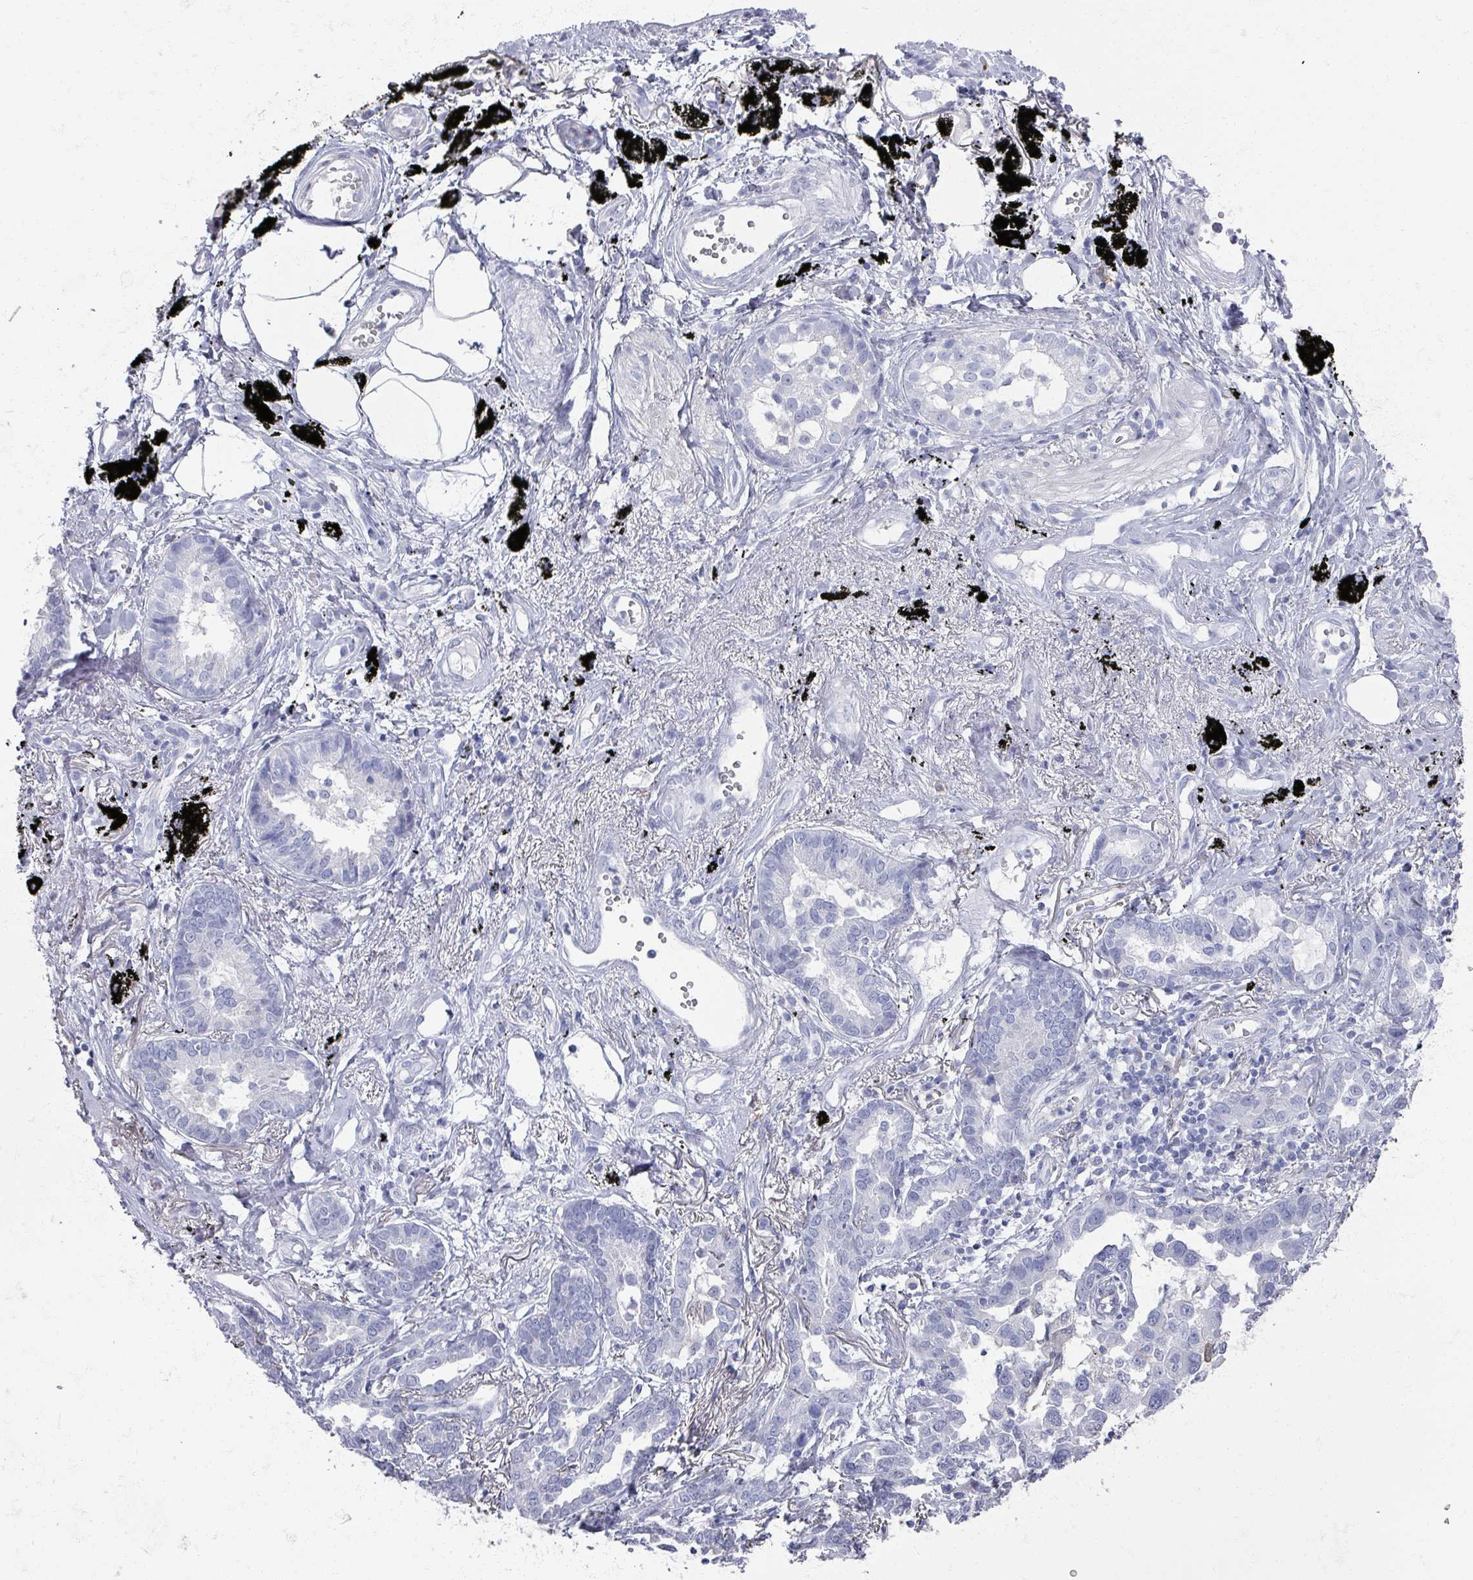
{"staining": {"intensity": "negative", "quantity": "none", "location": "none"}, "tissue": "lung cancer", "cell_type": "Tumor cells", "image_type": "cancer", "snomed": [{"axis": "morphology", "description": "Adenocarcinoma, NOS"}, {"axis": "topography", "description": "Lung"}], "caption": "Immunohistochemical staining of human lung adenocarcinoma reveals no significant staining in tumor cells.", "gene": "OMG", "patient": {"sex": "male", "age": 67}}